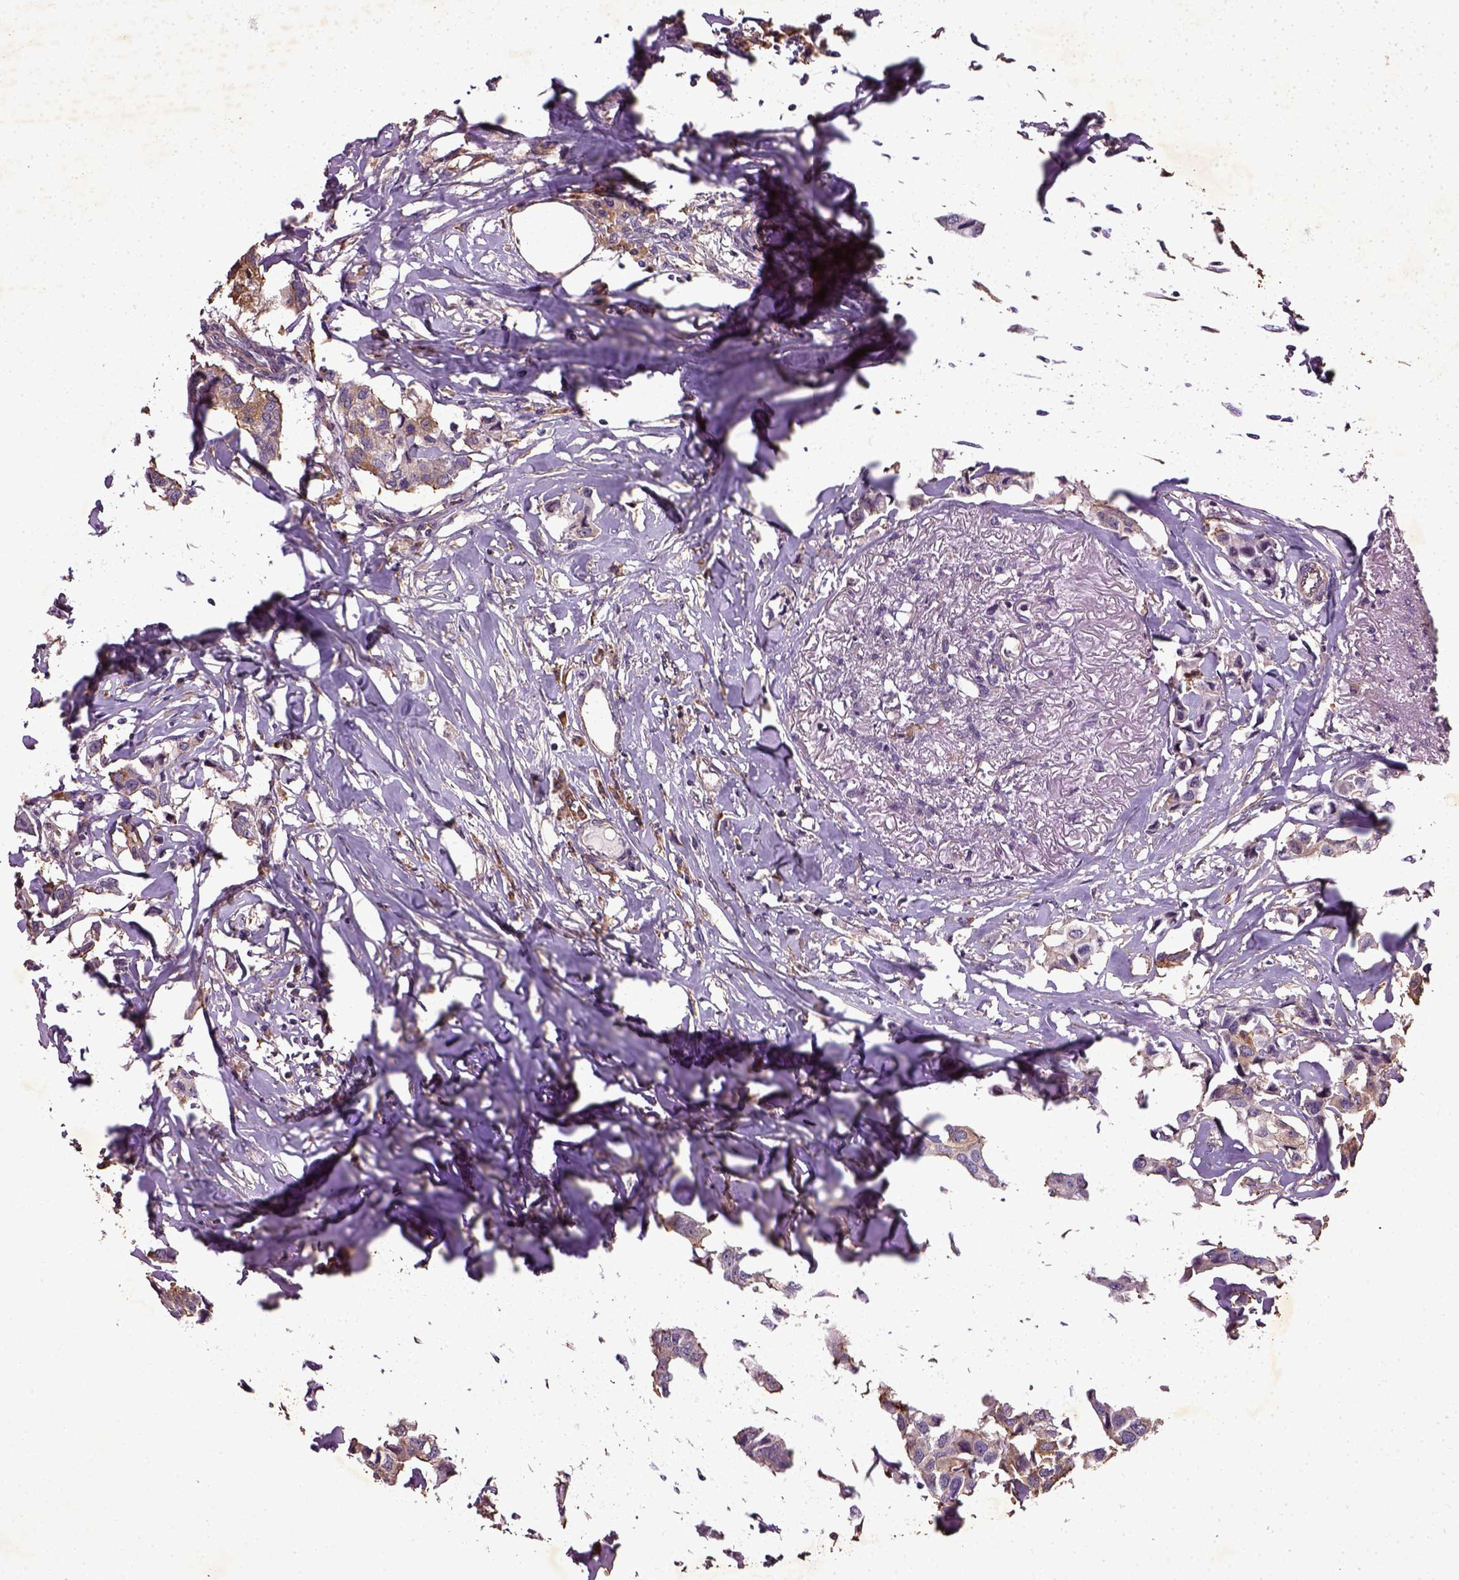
{"staining": {"intensity": "negative", "quantity": "none", "location": "none"}, "tissue": "breast cancer", "cell_type": "Tumor cells", "image_type": "cancer", "snomed": [{"axis": "morphology", "description": "Duct carcinoma"}, {"axis": "topography", "description": "Breast"}], "caption": "Protein analysis of breast cancer exhibits no significant positivity in tumor cells.", "gene": "TPRG1", "patient": {"sex": "female", "age": 80}}